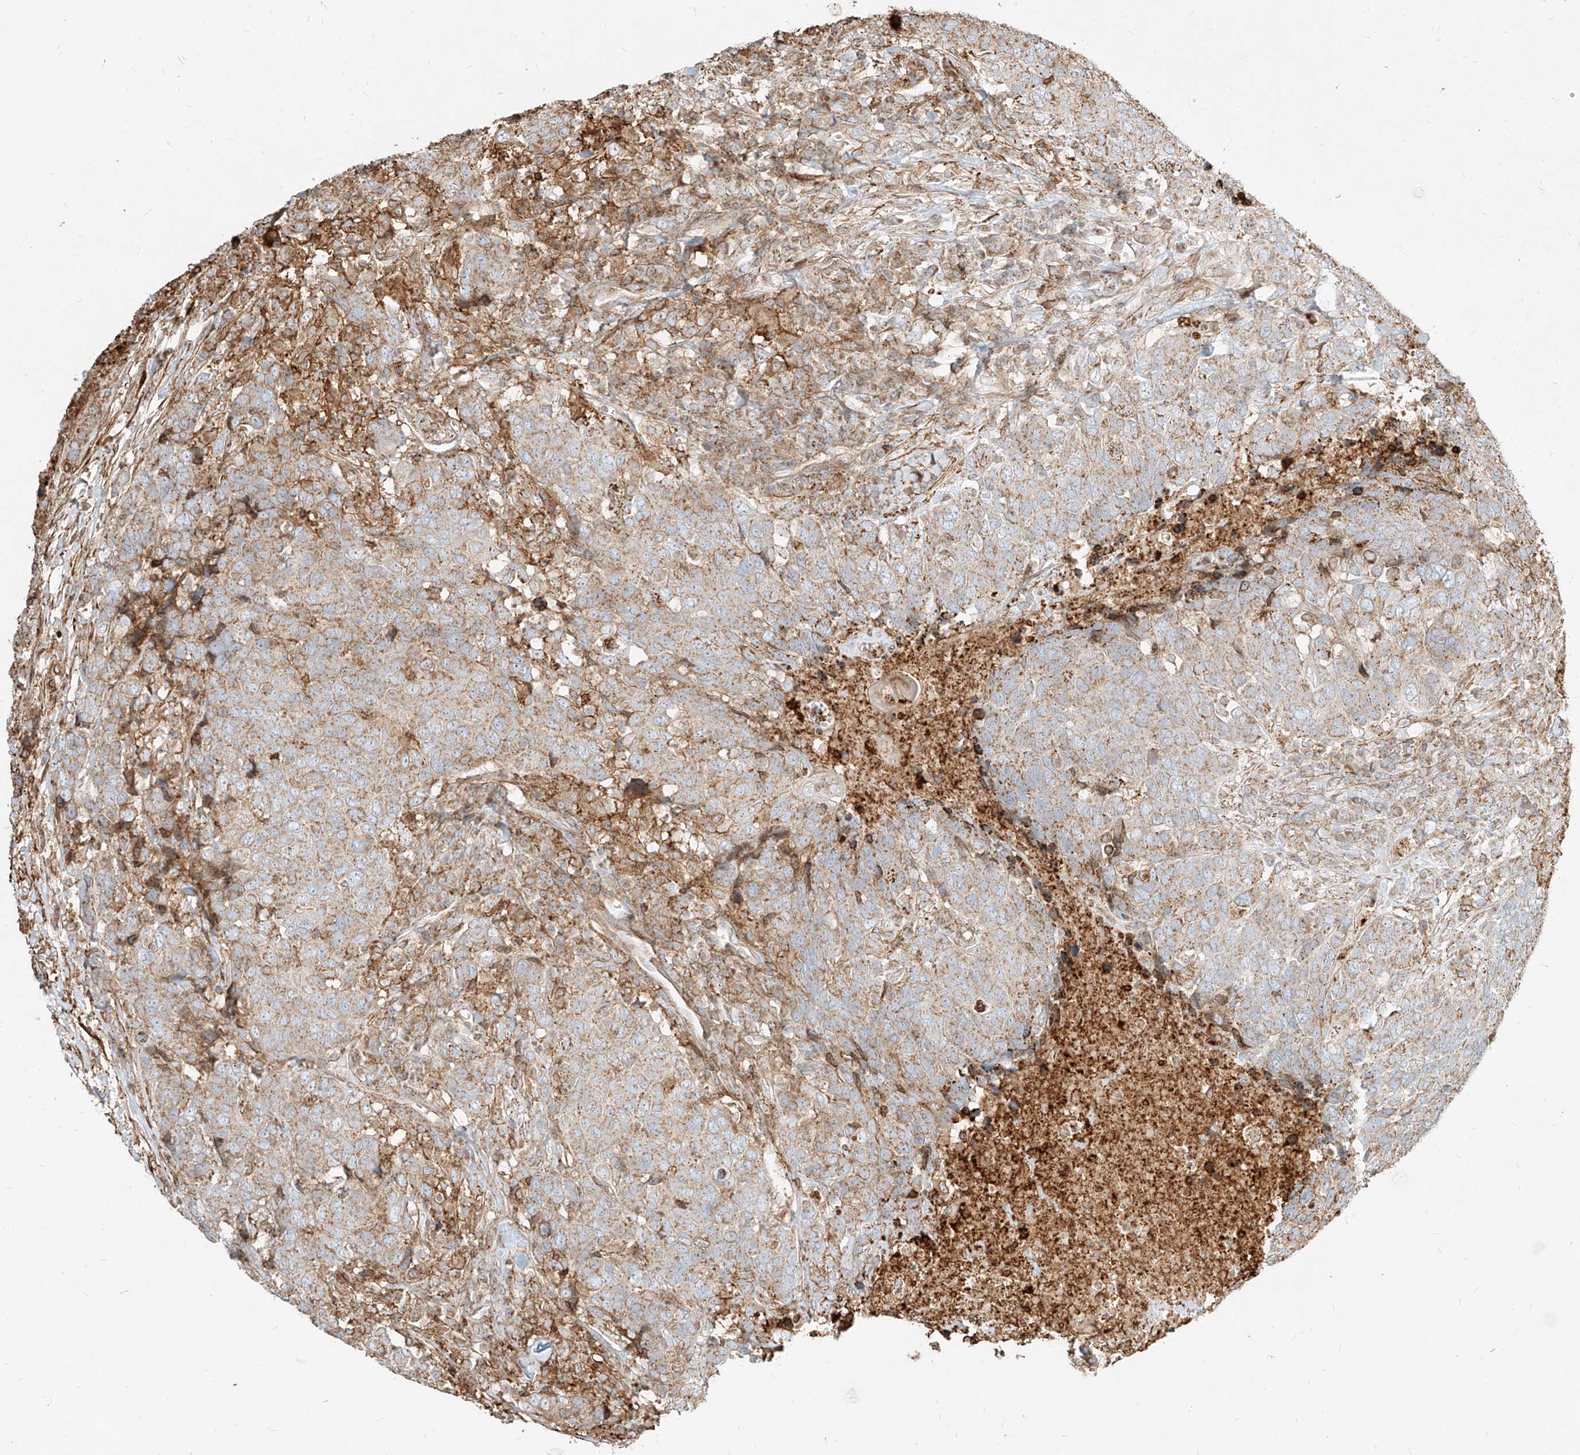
{"staining": {"intensity": "weak", "quantity": "<25%", "location": "cytoplasmic/membranous"}, "tissue": "head and neck cancer", "cell_type": "Tumor cells", "image_type": "cancer", "snomed": [{"axis": "morphology", "description": "Squamous cell carcinoma, NOS"}, {"axis": "topography", "description": "Head-Neck"}], "caption": "Immunohistochemistry (IHC) micrograph of neoplastic tissue: squamous cell carcinoma (head and neck) stained with DAB (3,3'-diaminobenzidine) exhibits no significant protein staining in tumor cells. (DAB (3,3'-diaminobenzidine) immunohistochemistry visualized using brightfield microscopy, high magnification).", "gene": "MTX2", "patient": {"sex": "male", "age": 66}}